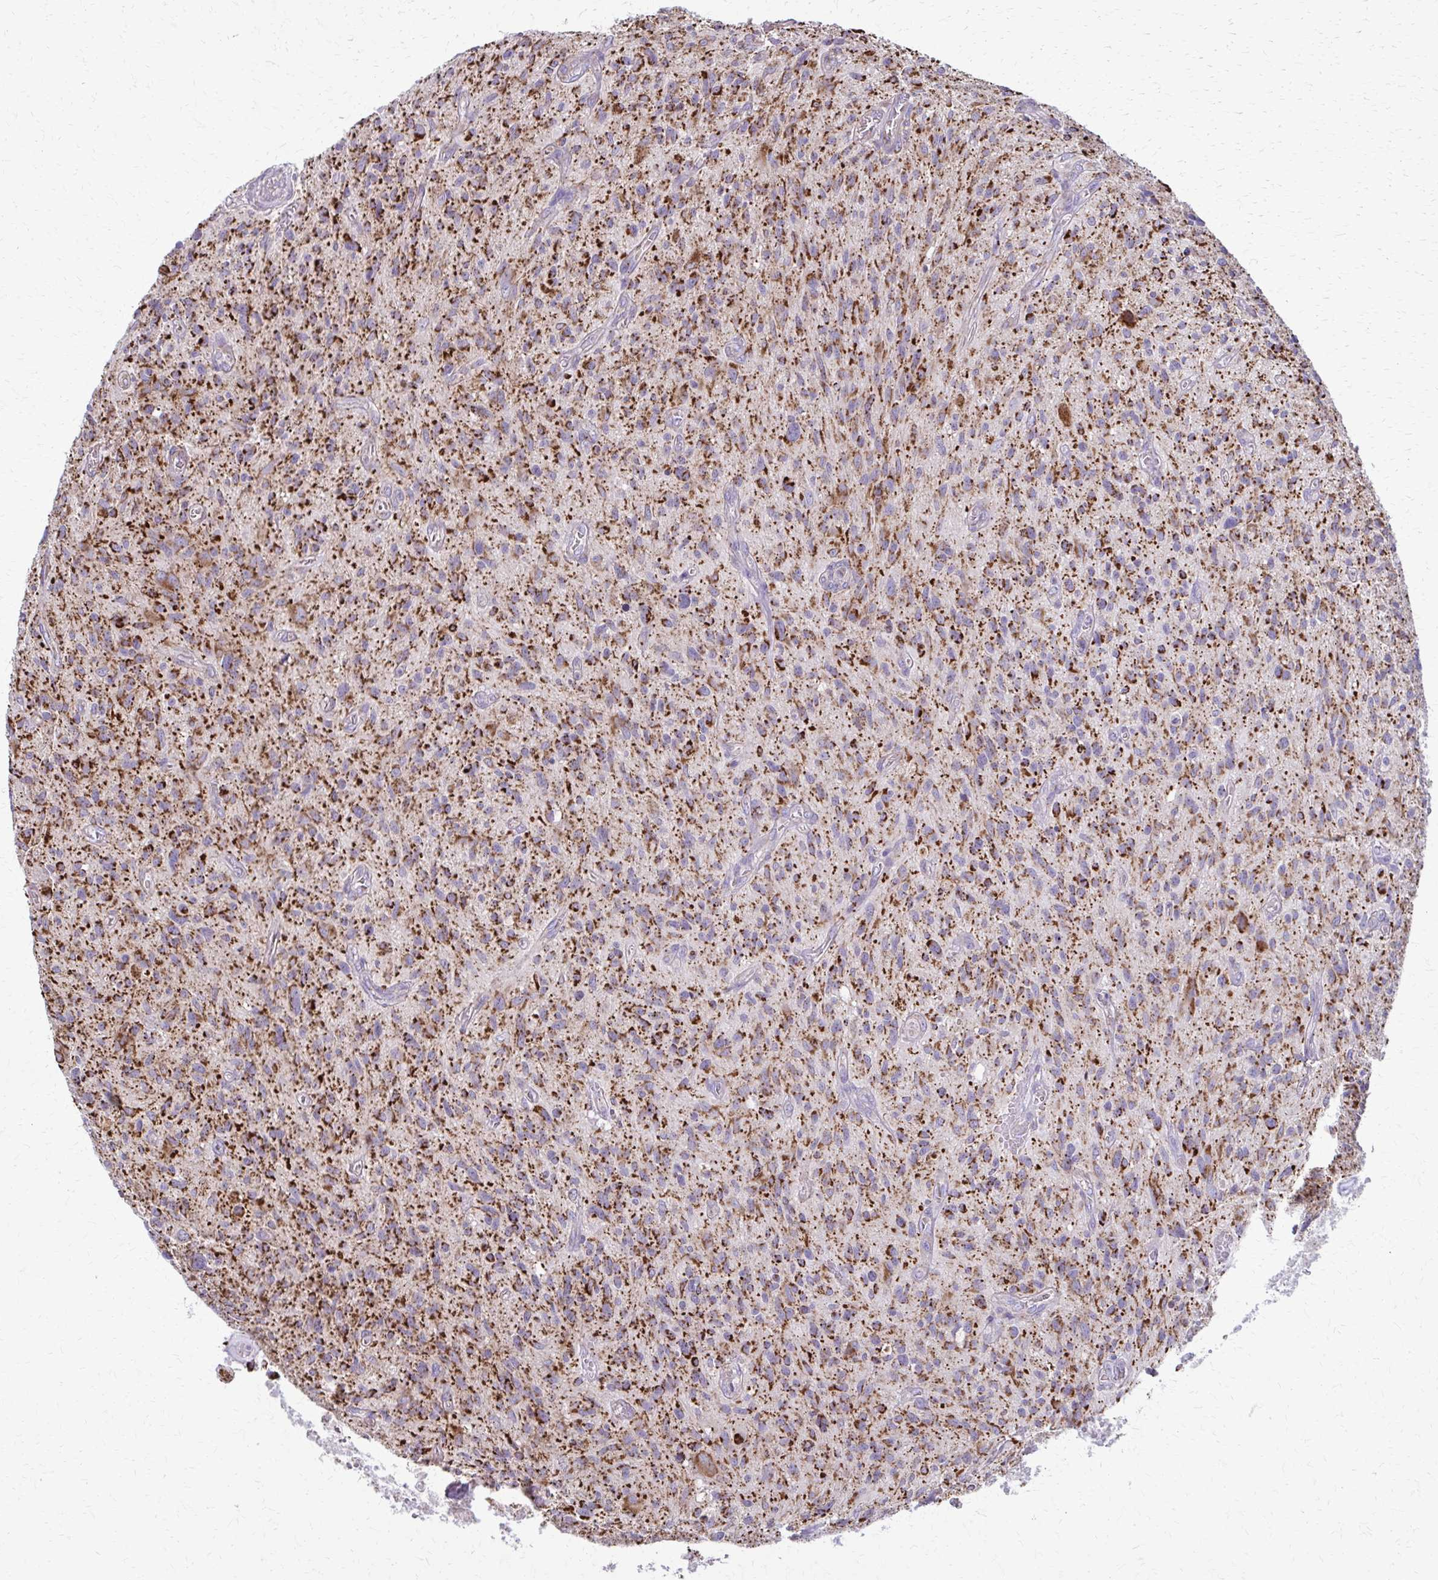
{"staining": {"intensity": "strong", "quantity": ">75%", "location": "cytoplasmic/membranous"}, "tissue": "glioma", "cell_type": "Tumor cells", "image_type": "cancer", "snomed": [{"axis": "morphology", "description": "Glioma, malignant, High grade"}, {"axis": "topography", "description": "Brain"}], "caption": "Glioma was stained to show a protein in brown. There is high levels of strong cytoplasmic/membranous positivity in about >75% of tumor cells.", "gene": "TVP23A", "patient": {"sex": "male", "age": 75}}